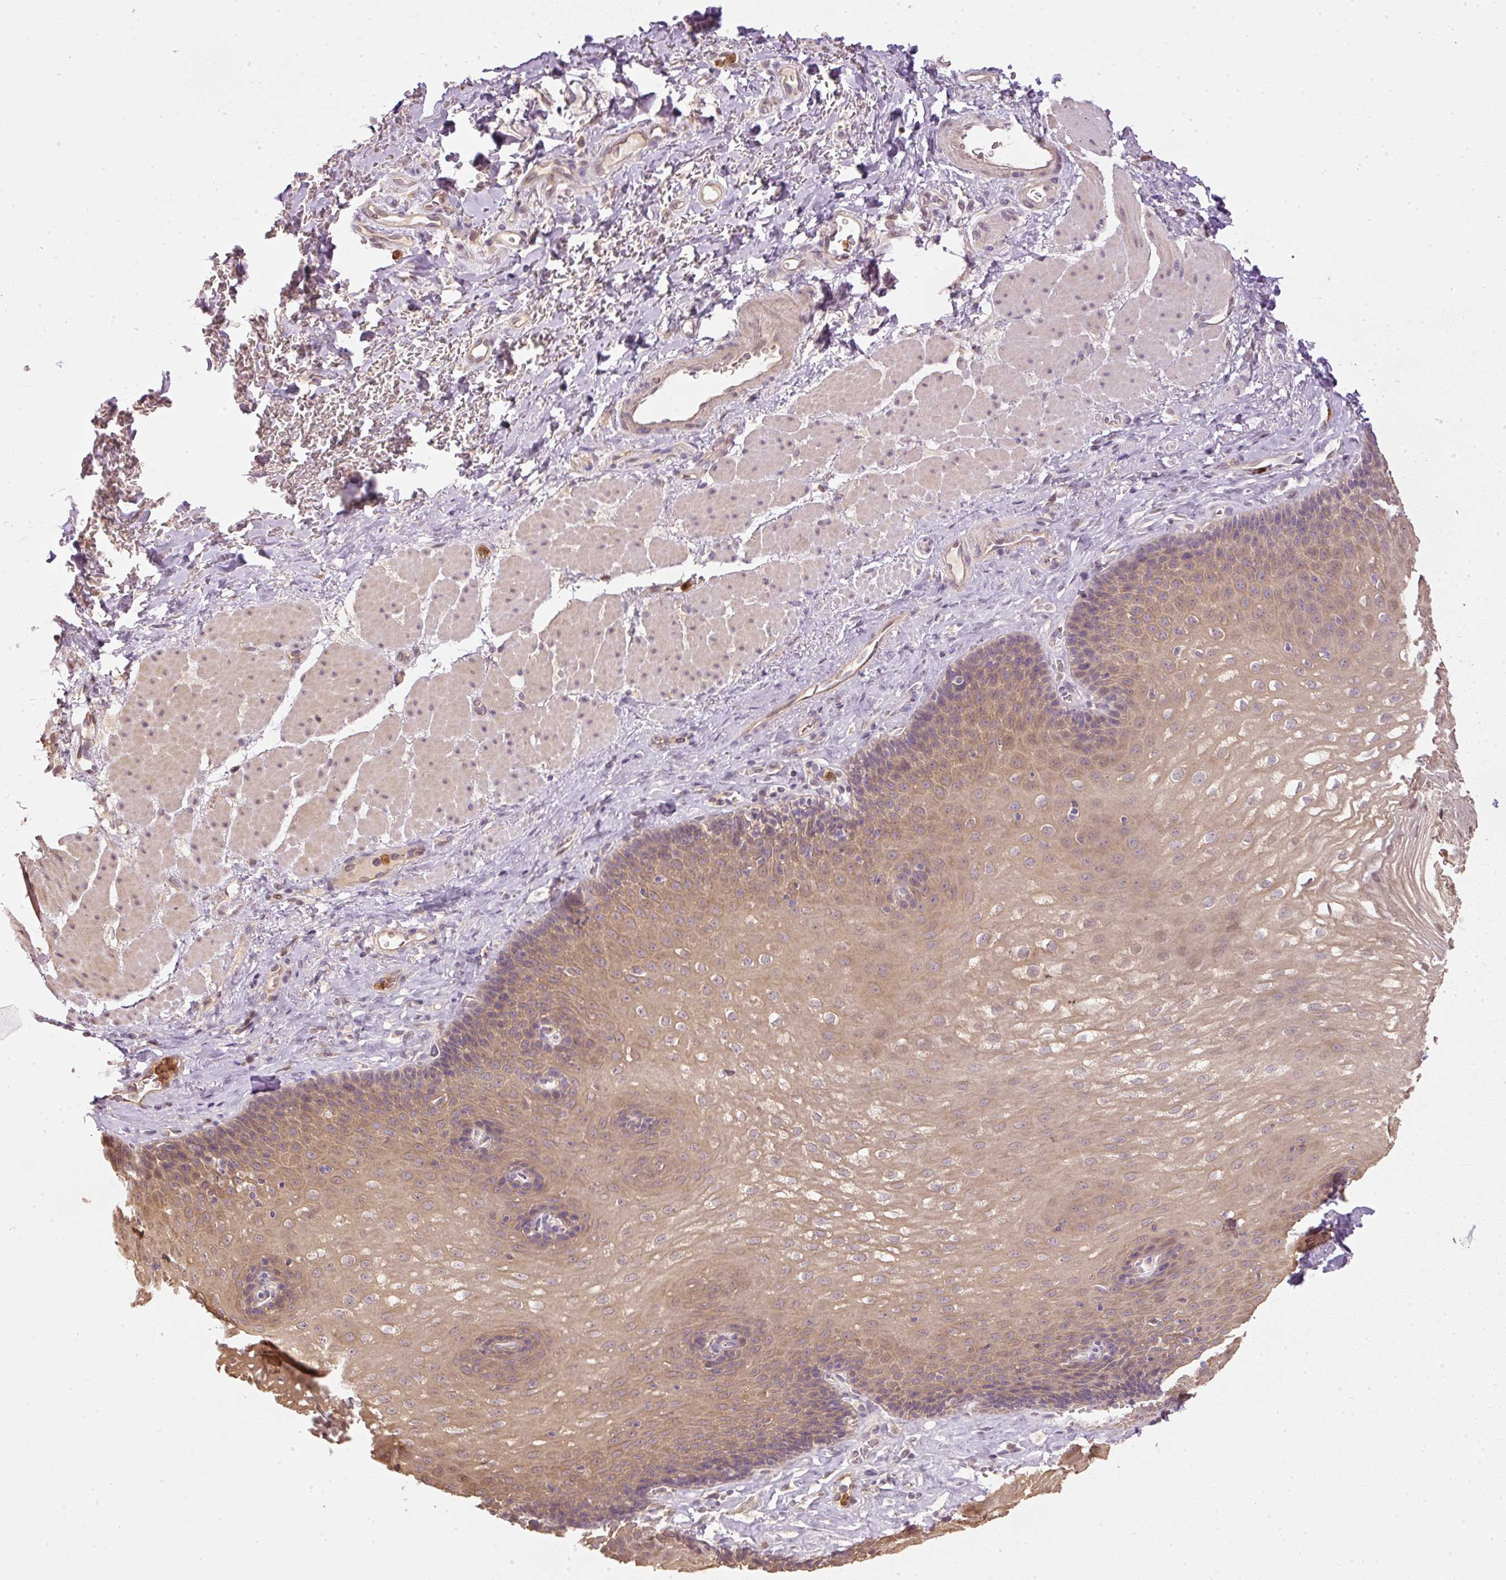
{"staining": {"intensity": "moderate", "quantity": ">75%", "location": "cytoplasmic/membranous"}, "tissue": "esophagus", "cell_type": "Squamous epithelial cells", "image_type": "normal", "snomed": [{"axis": "morphology", "description": "Normal tissue, NOS"}, {"axis": "topography", "description": "Esophagus"}], "caption": "Protein positivity by immunohistochemistry (IHC) shows moderate cytoplasmic/membranous staining in about >75% of squamous epithelial cells in normal esophagus.", "gene": "CTTNBP2", "patient": {"sex": "female", "age": 66}}